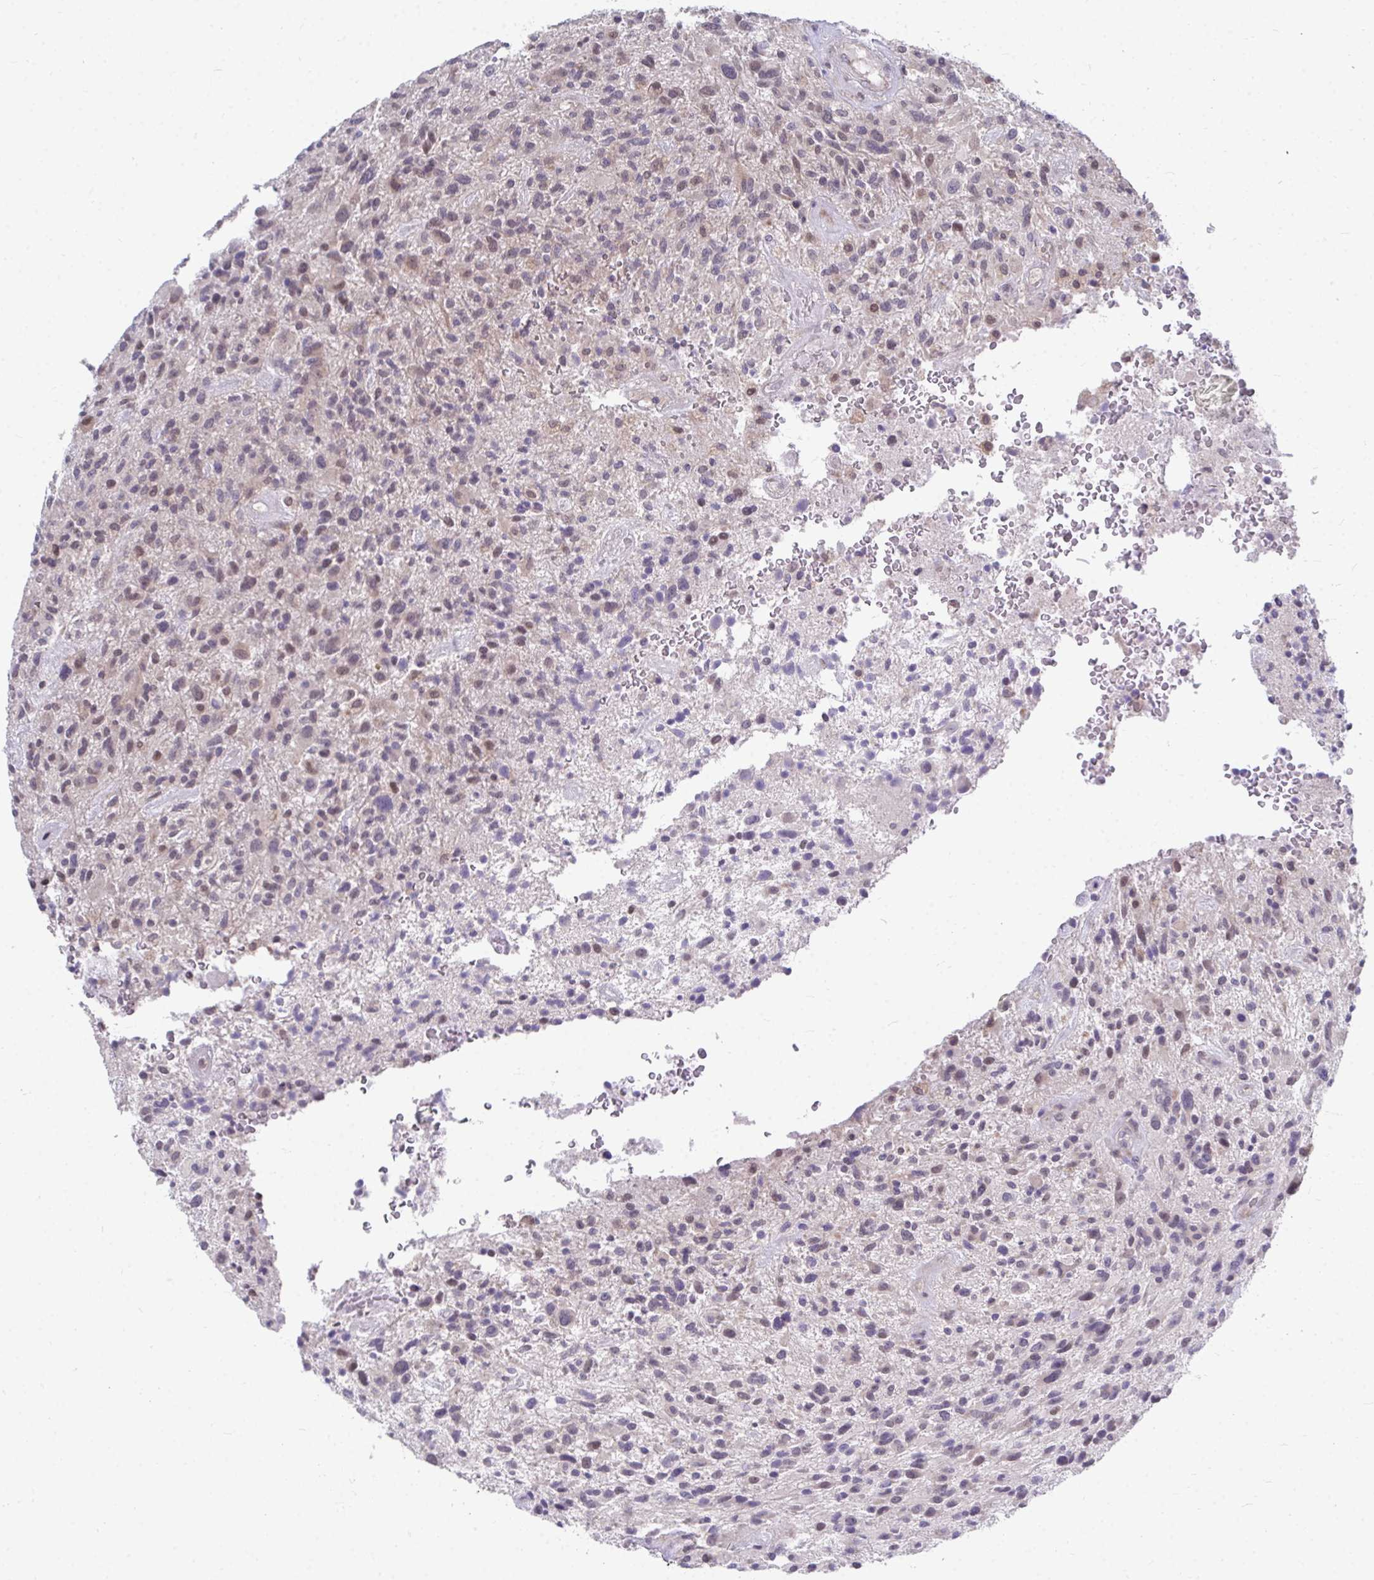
{"staining": {"intensity": "weak", "quantity": "<25%", "location": "cytoplasmic/membranous"}, "tissue": "glioma", "cell_type": "Tumor cells", "image_type": "cancer", "snomed": [{"axis": "morphology", "description": "Glioma, malignant, High grade"}, {"axis": "topography", "description": "Brain"}], "caption": "DAB (3,3'-diaminobenzidine) immunohistochemical staining of human malignant glioma (high-grade) displays no significant expression in tumor cells.", "gene": "MROH8", "patient": {"sex": "male", "age": 47}}